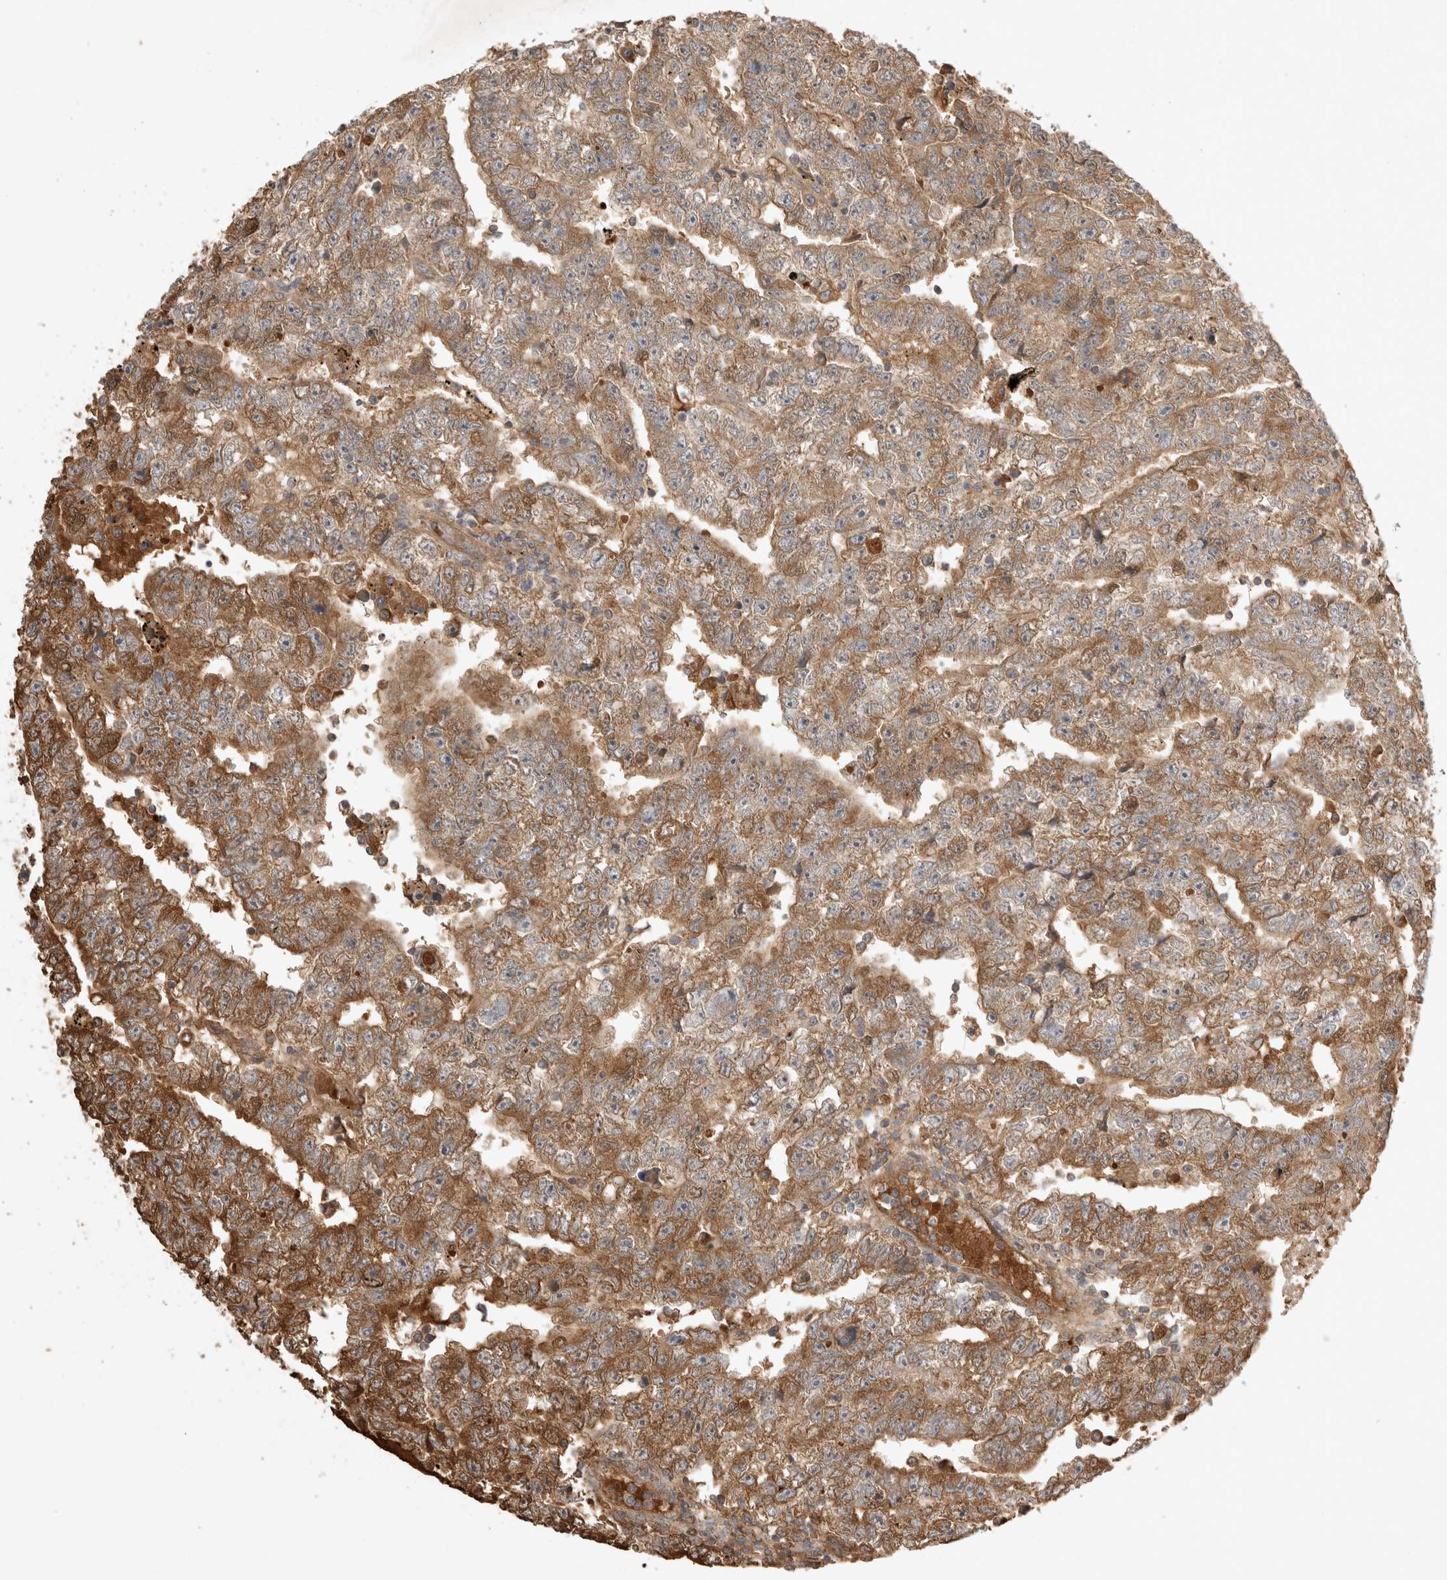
{"staining": {"intensity": "moderate", "quantity": ">75%", "location": "cytoplasmic/membranous"}, "tissue": "testis cancer", "cell_type": "Tumor cells", "image_type": "cancer", "snomed": [{"axis": "morphology", "description": "Carcinoma, Embryonal, NOS"}, {"axis": "topography", "description": "Testis"}], "caption": "IHC micrograph of neoplastic tissue: human embryonal carcinoma (testis) stained using IHC demonstrates medium levels of moderate protein expression localized specifically in the cytoplasmic/membranous of tumor cells, appearing as a cytoplasmic/membranous brown color.", "gene": "FAM221A", "patient": {"sex": "male", "age": 25}}